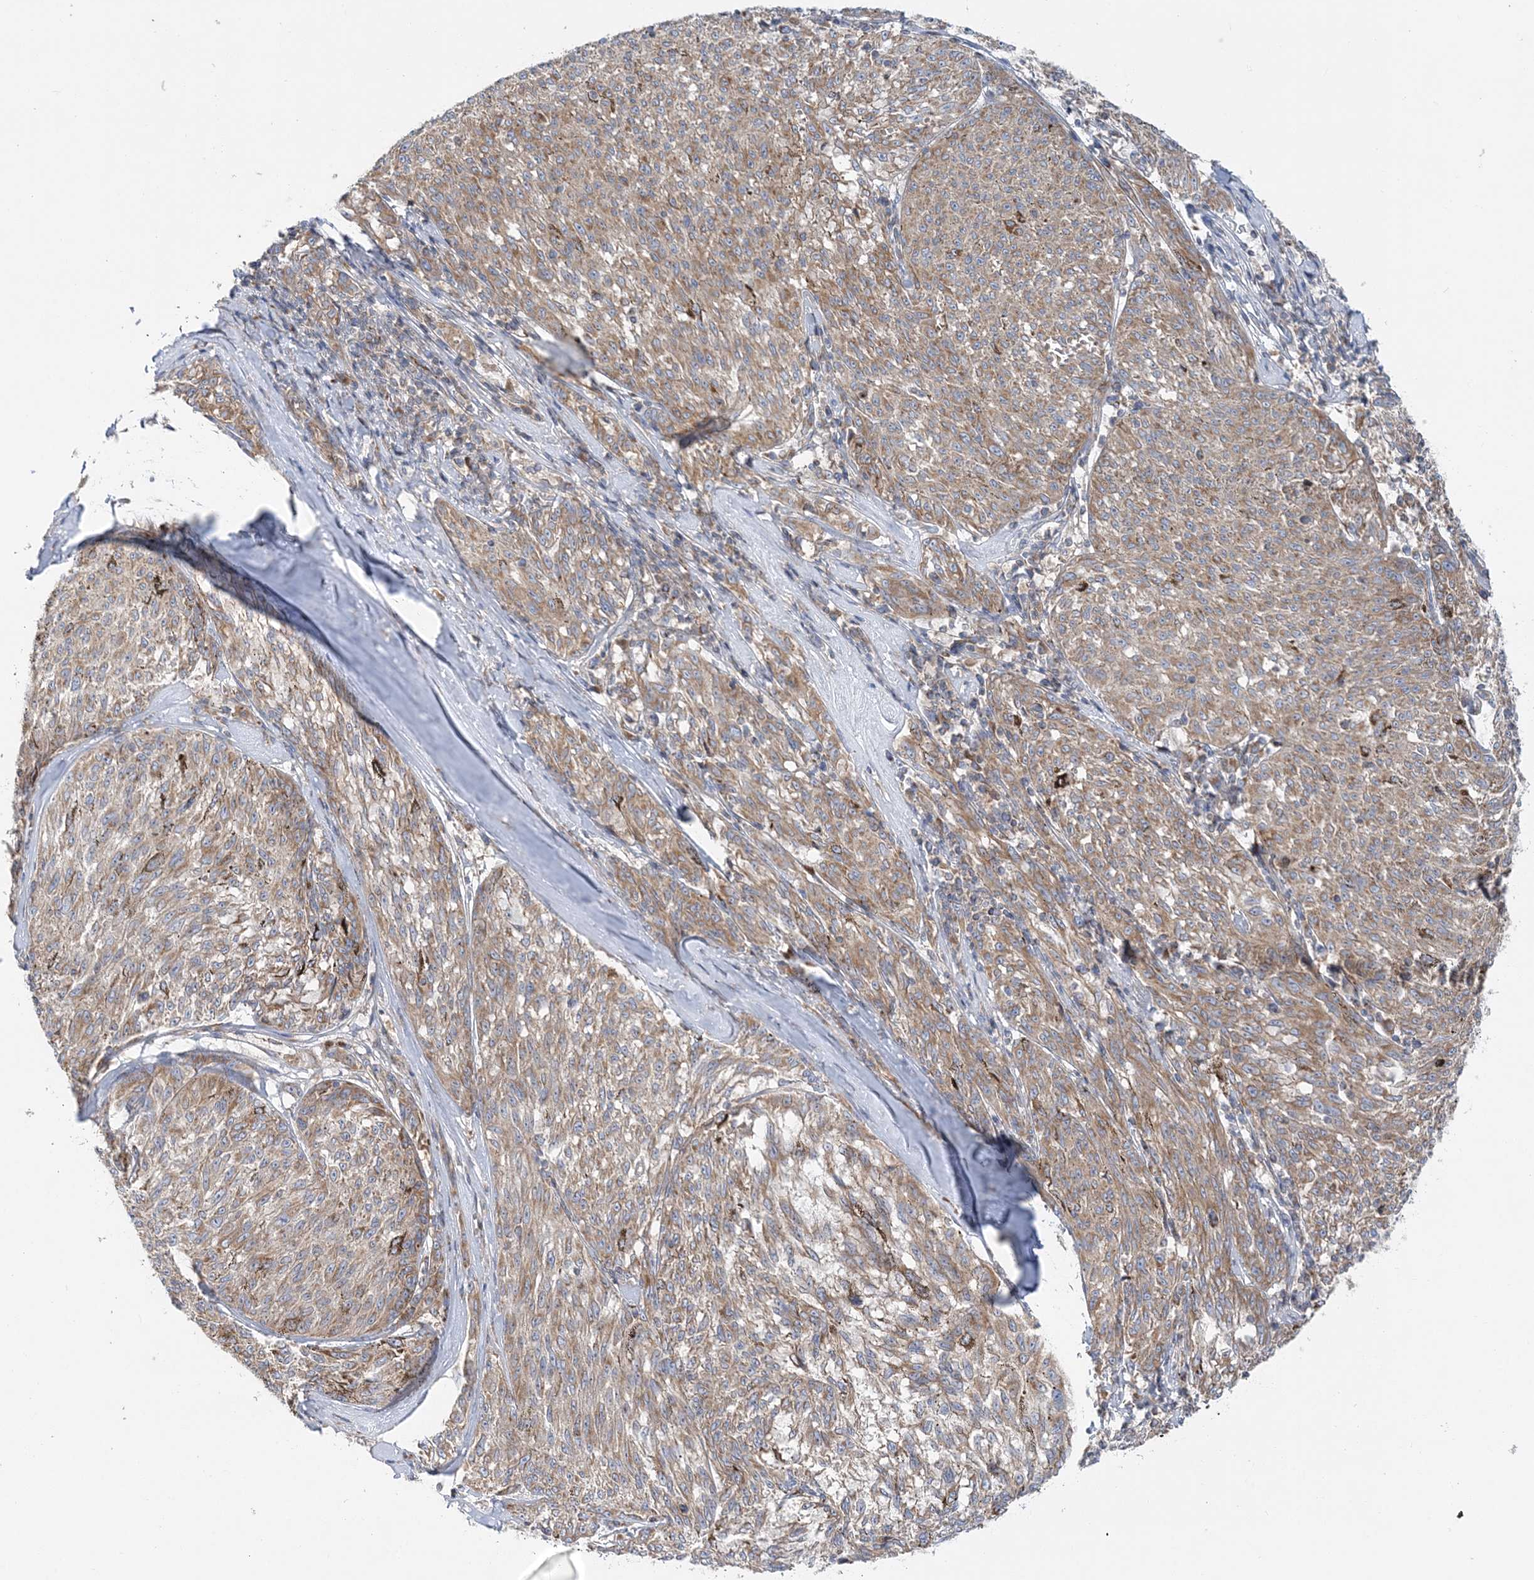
{"staining": {"intensity": "moderate", "quantity": ">75%", "location": "cytoplasmic/membranous"}, "tissue": "melanoma", "cell_type": "Tumor cells", "image_type": "cancer", "snomed": [{"axis": "morphology", "description": "Malignant melanoma, NOS"}, {"axis": "topography", "description": "Skin"}], "caption": "A medium amount of moderate cytoplasmic/membranous positivity is identified in approximately >75% of tumor cells in malignant melanoma tissue. Using DAB (brown) and hematoxylin (blue) stains, captured at high magnification using brightfield microscopy.", "gene": "FAM114A2", "patient": {"sex": "female", "age": 72}}